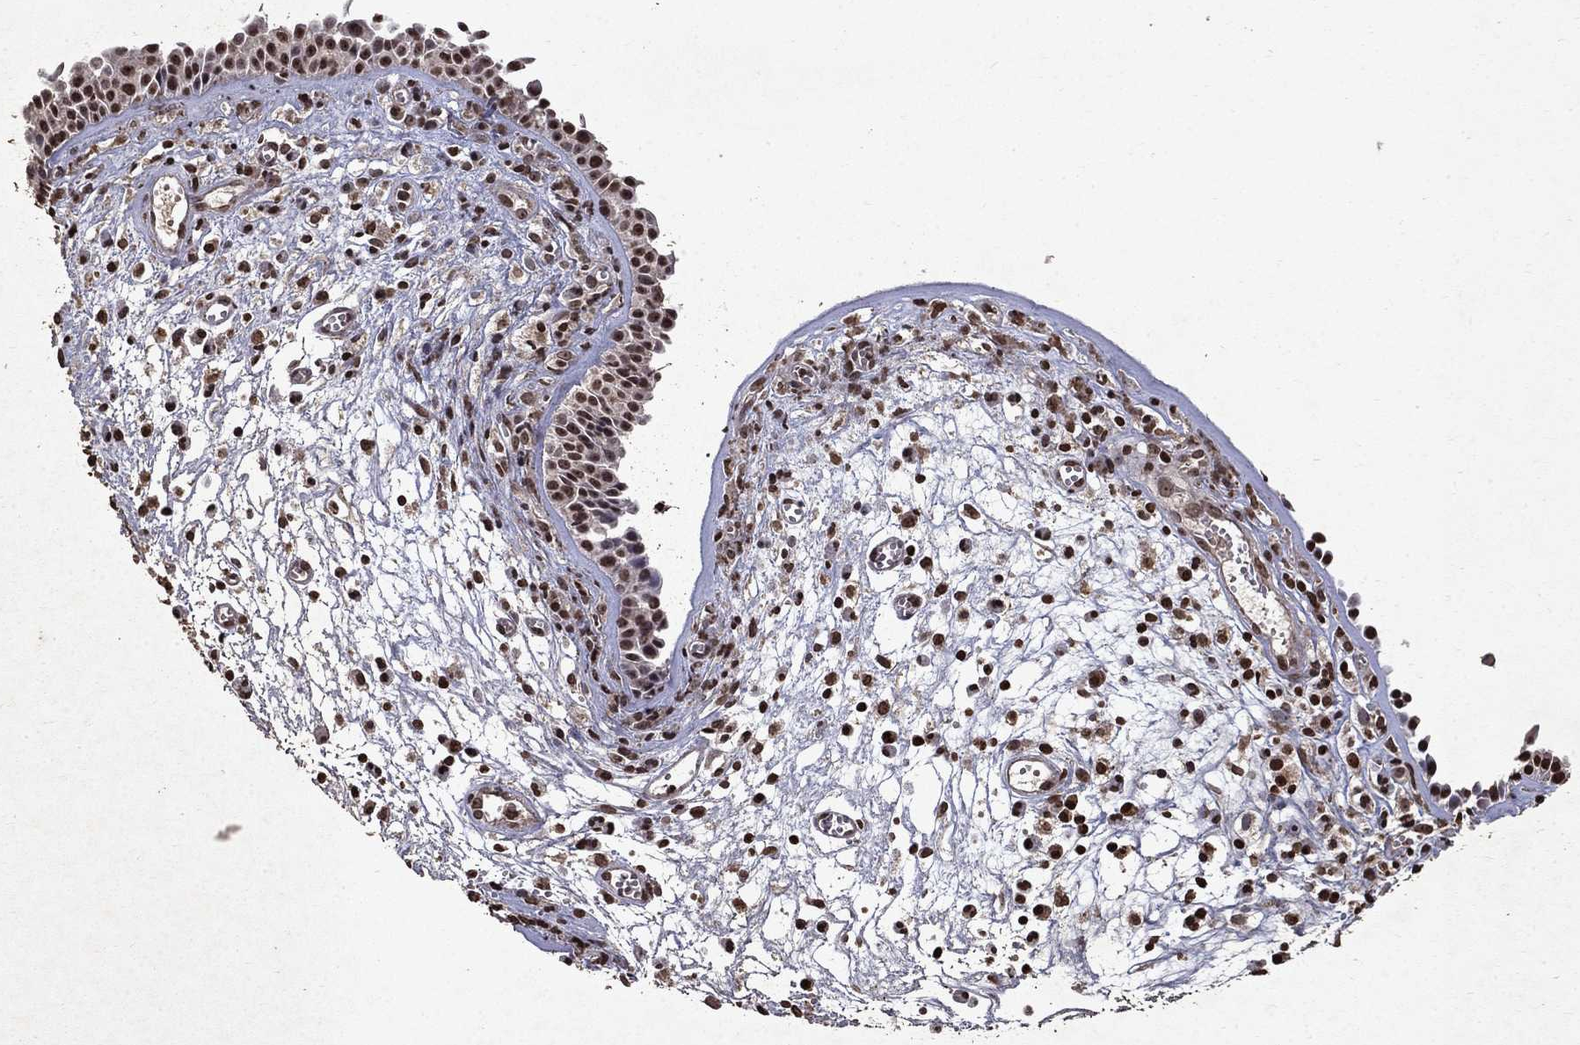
{"staining": {"intensity": "moderate", "quantity": "25%-75%", "location": "nuclear"}, "tissue": "nasopharynx", "cell_type": "Respiratory epithelial cells", "image_type": "normal", "snomed": [{"axis": "morphology", "description": "Normal tissue, NOS"}, {"axis": "topography", "description": "Nasopharynx"}], "caption": "Immunohistochemistry (IHC) histopathology image of normal nasopharynx: human nasopharynx stained using immunohistochemistry shows medium levels of moderate protein expression localized specifically in the nuclear of respiratory epithelial cells, appearing as a nuclear brown color.", "gene": "PIN4", "patient": {"sex": "male", "age": 83}}